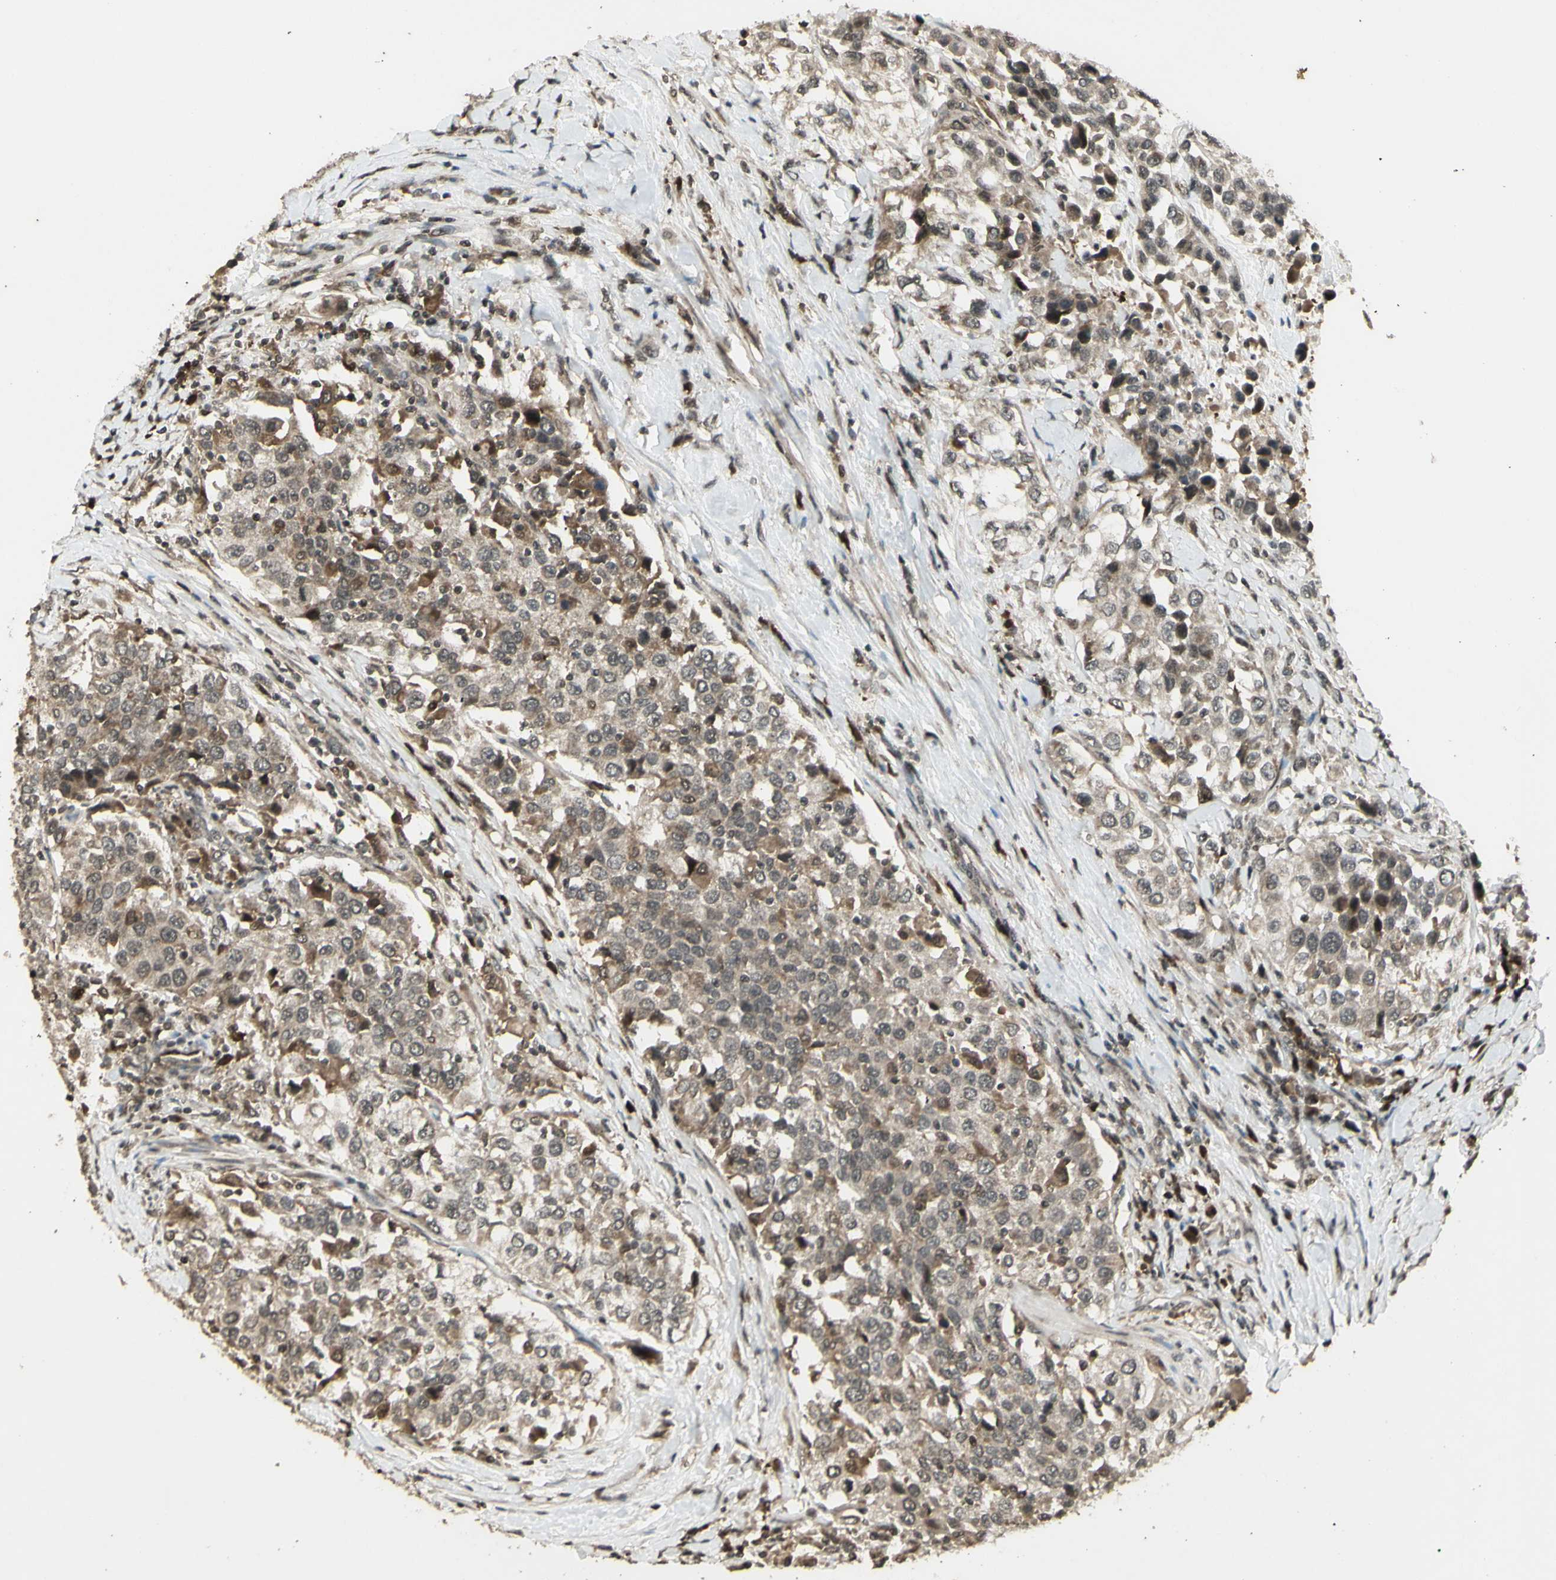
{"staining": {"intensity": "weak", "quantity": ">75%", "location": "cytoplasmic/membranous,nuclear"}, "tissue": "urothelial cancer", "cell_type": "Tumor cells", "image_type": "cancer", "snomed": [{"axis": "morphology", "description": "Urothelial carcinoma, High grade"}, {"axis": "topography", "description": "Urinary bladder"}], "caption": "Immunohistochemistry (IHC) (DAB) staining of human urothelial carcinoma (high-grade) reveals weak cytoplasmic/membranous and nuclear protein positivity in about >75% of tumor cells.", "gene": "BLNK", "patient": {"sex": "female", "age": 80}}